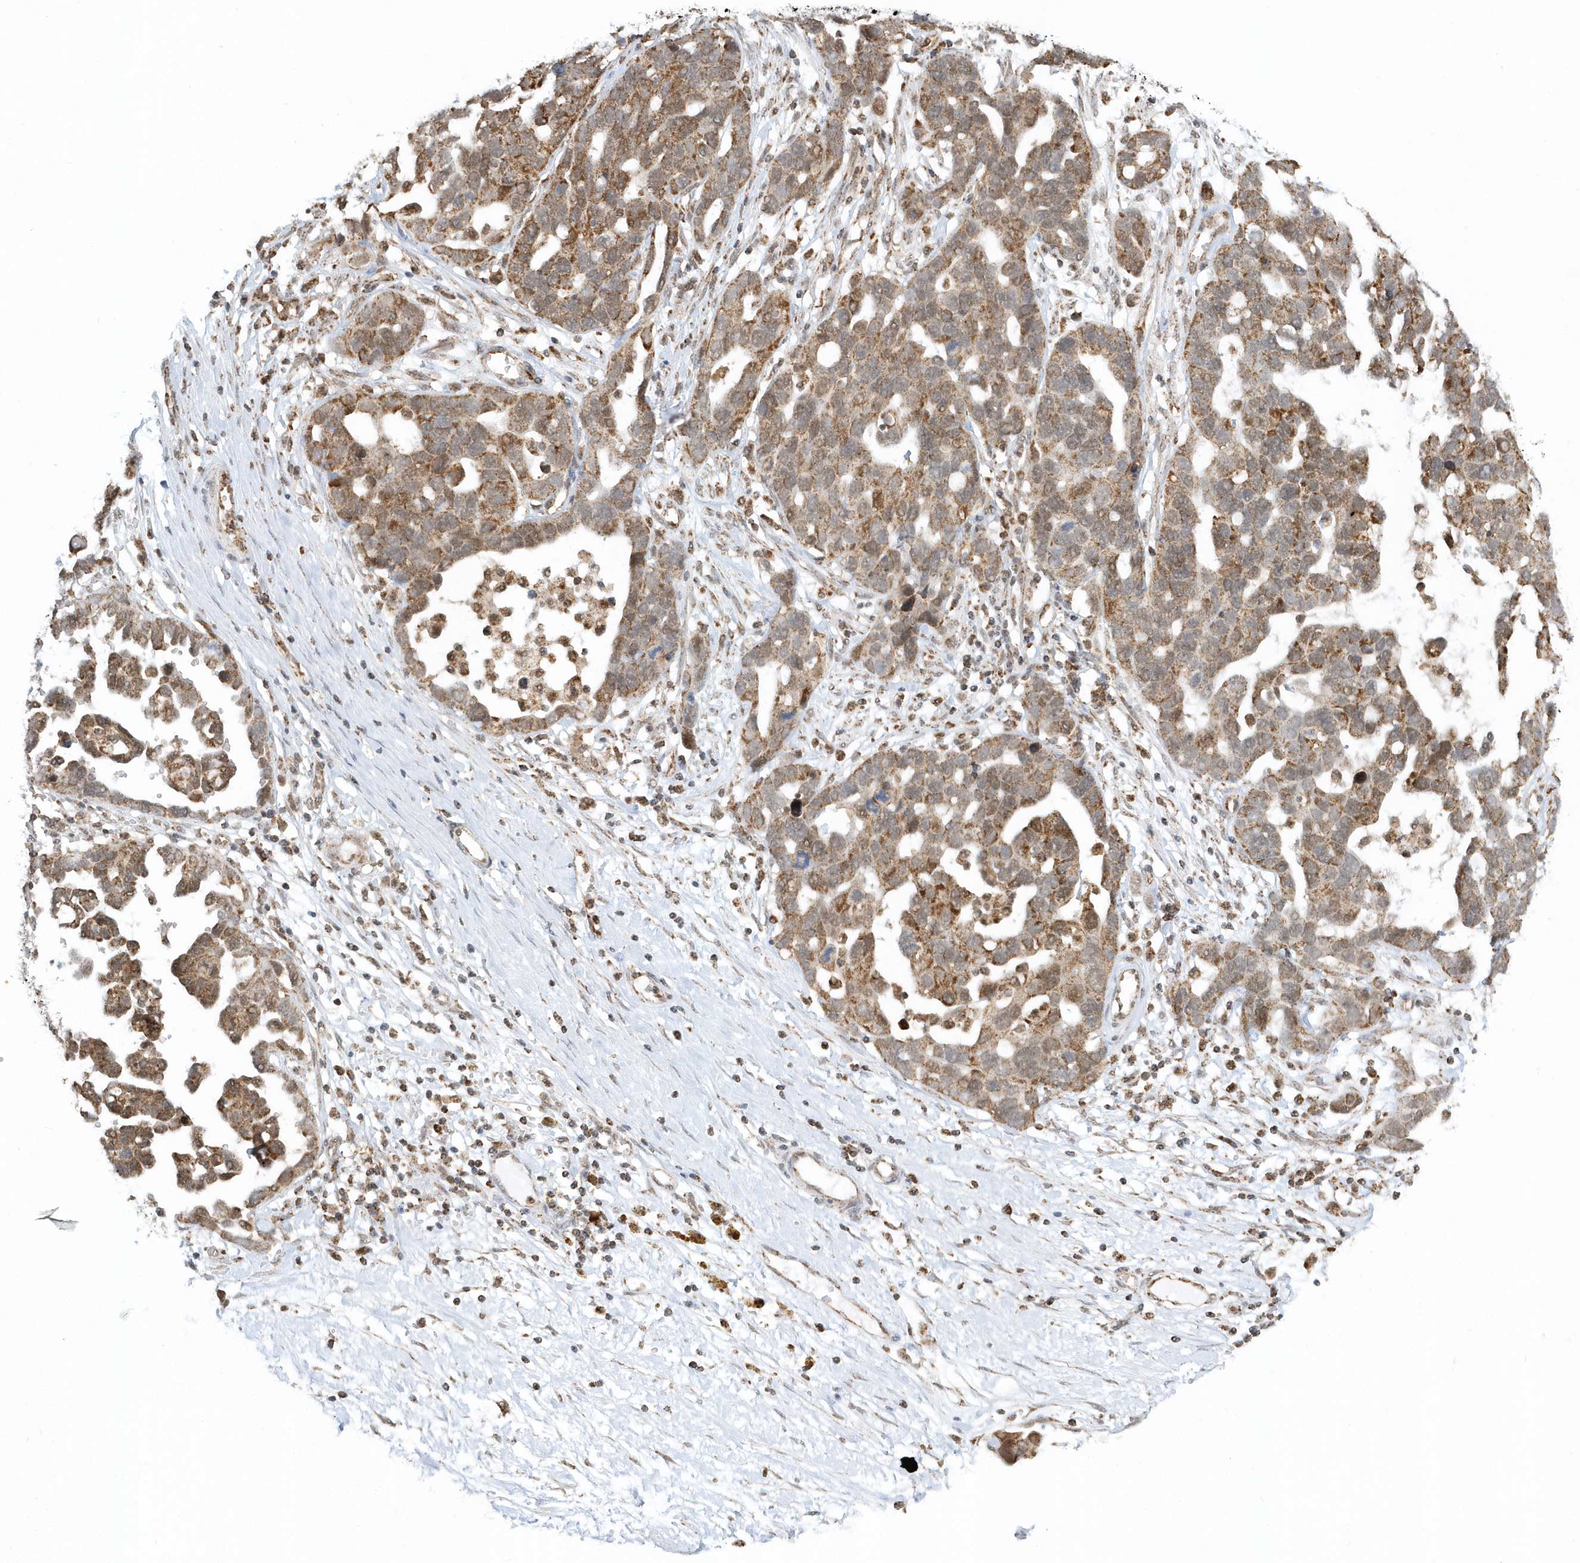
{"staining": {"intensity": "moderate", "quantity": ">75%", "location": "cytoplasmic/membranous,nuclear"}, "tissue": "ovarian cancer", "cell_type": "Tumor cells", "image_type": "cancer", "snomed": [{"axis": "morphology", "description": "Cystadenocarcinoma, serous, NOS"}, {"axis": "topography", "description": "Ovary"}], "caption": "Tumor cells exhibit medium levels of moderate cytoplasmic/membranous and nuclear expression in about >75% of cells in ovarian cancer (serous cystadenocarcinoma). (brown staining indicates protein expression, while blue staining denotes nuclei).", "gene": "PSMD6", "patient": {"sex": "female", "age": 54}}